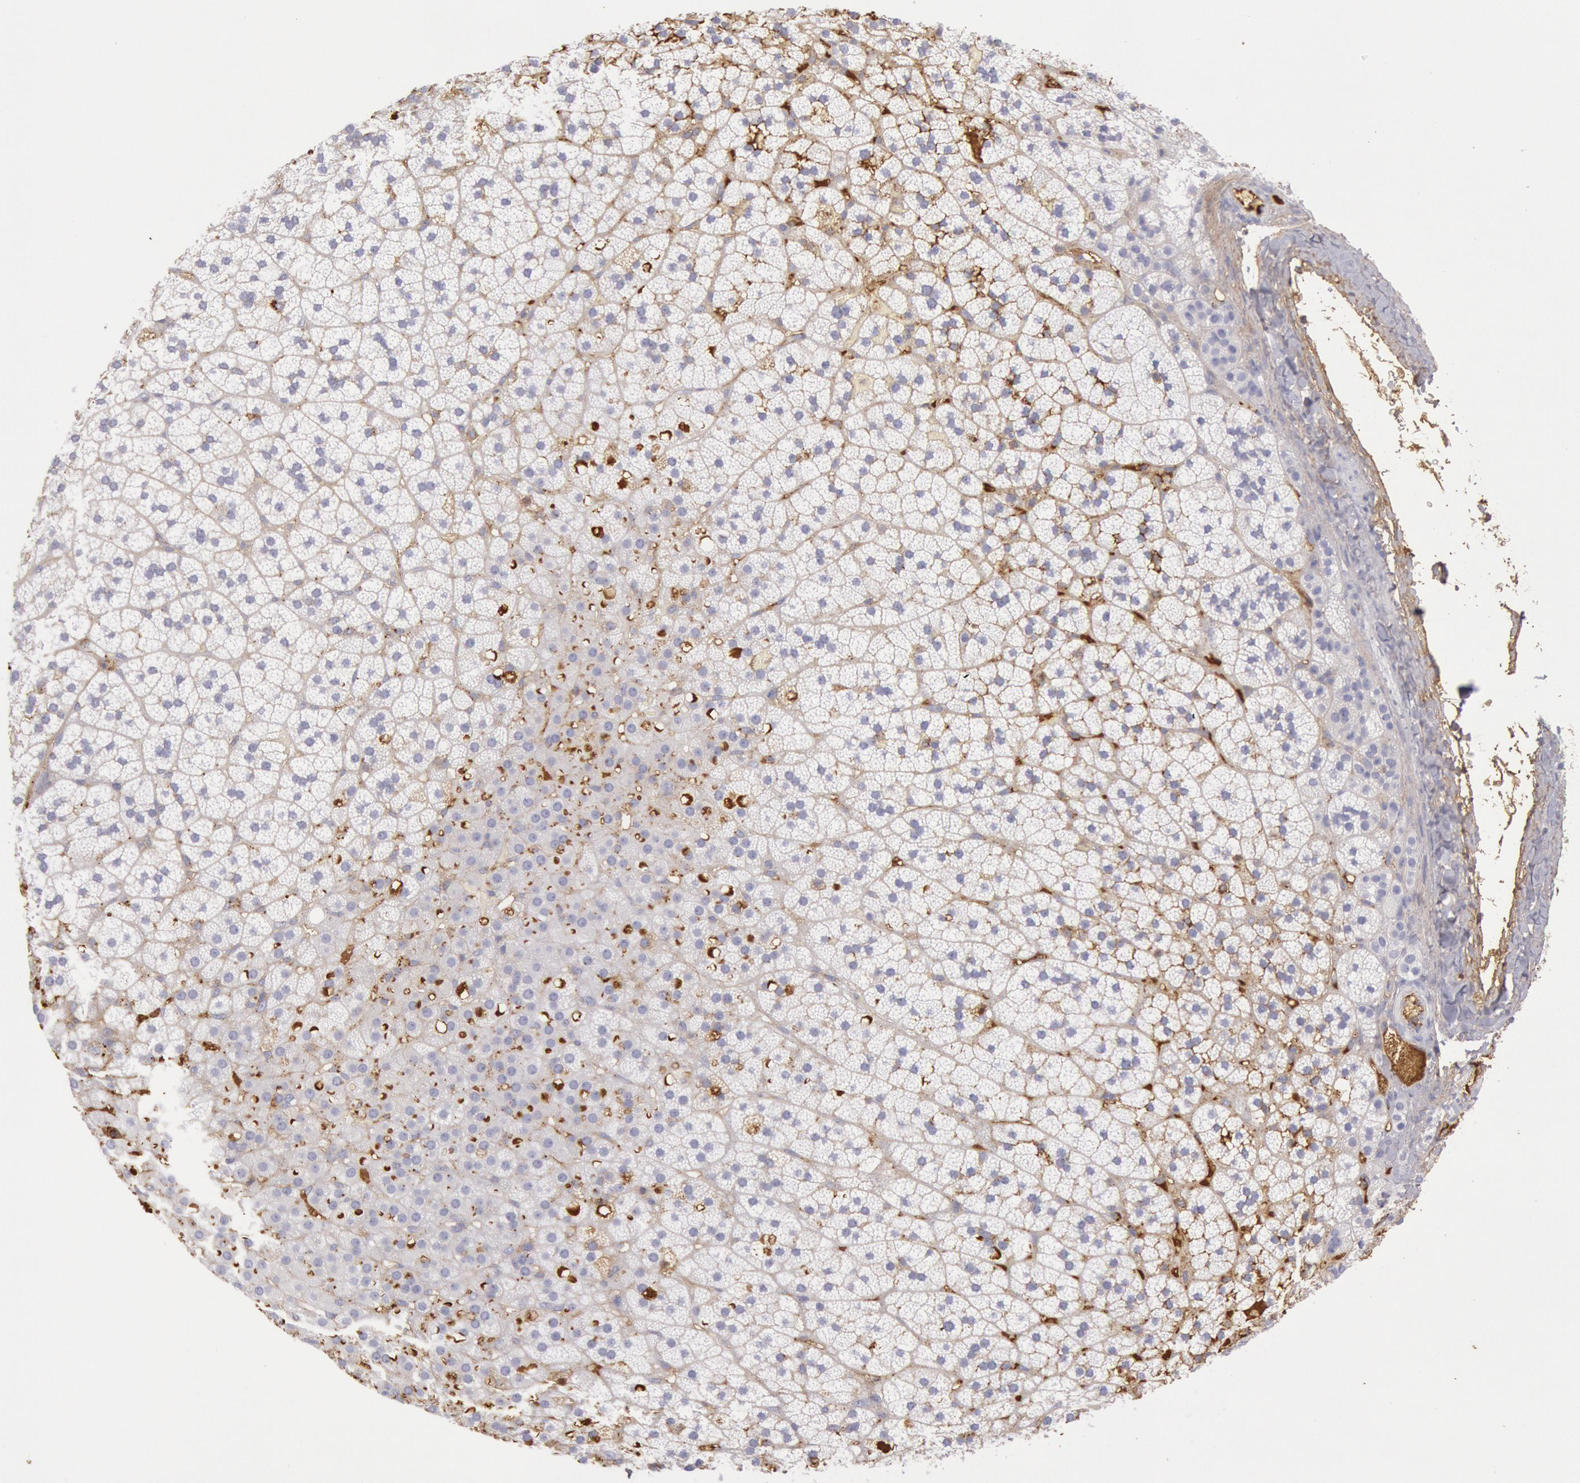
{"staining": {"intensity": "negative", "quantity": "none", "location": "none"}, "tissue": "adrenal gland", "cell_type": "Glandular cells", "image_type": "normal", "snomed": [{"axis": "morphology", "description": "Normal tissue, NOS"}, {"axis": "topography", "description": "Adrenal gland"}], "caption": "The image reveals no staining of glandular cells in unremarkable adrenal gland. (Brightfield microscopy of DAB immunohistochemistry at high magnification).", "gene": "IGHA1", "patient": {"sex": "male", "age": 35}}